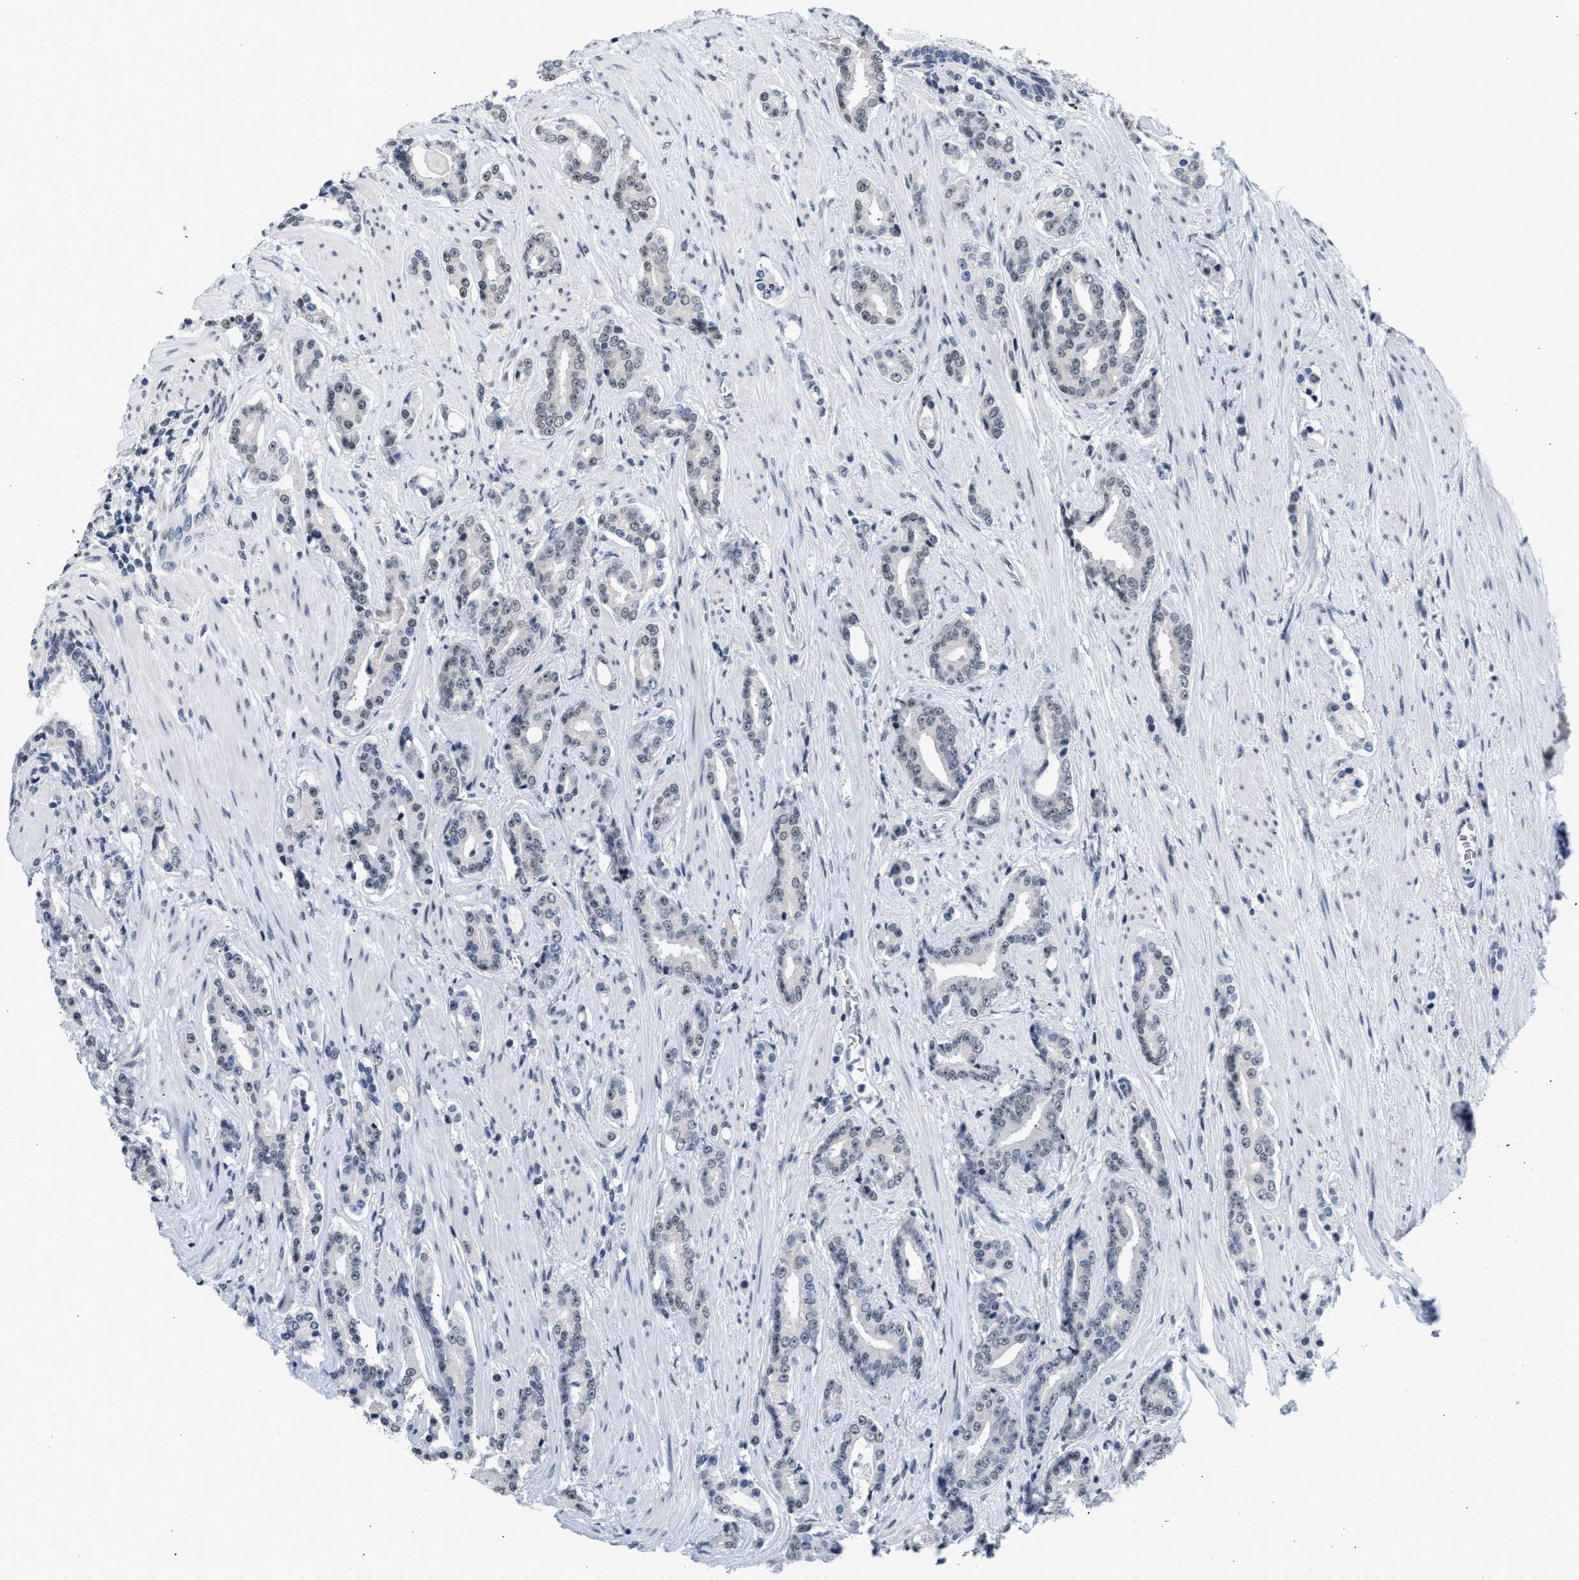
{"staining": {"intensity": "weak", "quantity": "<25%", "location": "nuclear"}, "tissue": "prostate cancer", "cell_type": "Tumor cells", "image_type": "cancer", "snomed": [{"axis": "morphology", "description": "Adenocarcinoma, High grade"}, {"axis": "topography", "description": "Prostate"}], "caption": "IHC photomicrograph of neoplastic tissue: human prostate cancer (adenocarcinoma (high-grade)) stained with DAB (3,3'-diaminobenzidine) exhibits no significant protein staining in tumor cells.", "gene": "RAF1", "patient": {"sex": "male", "age": 71}}